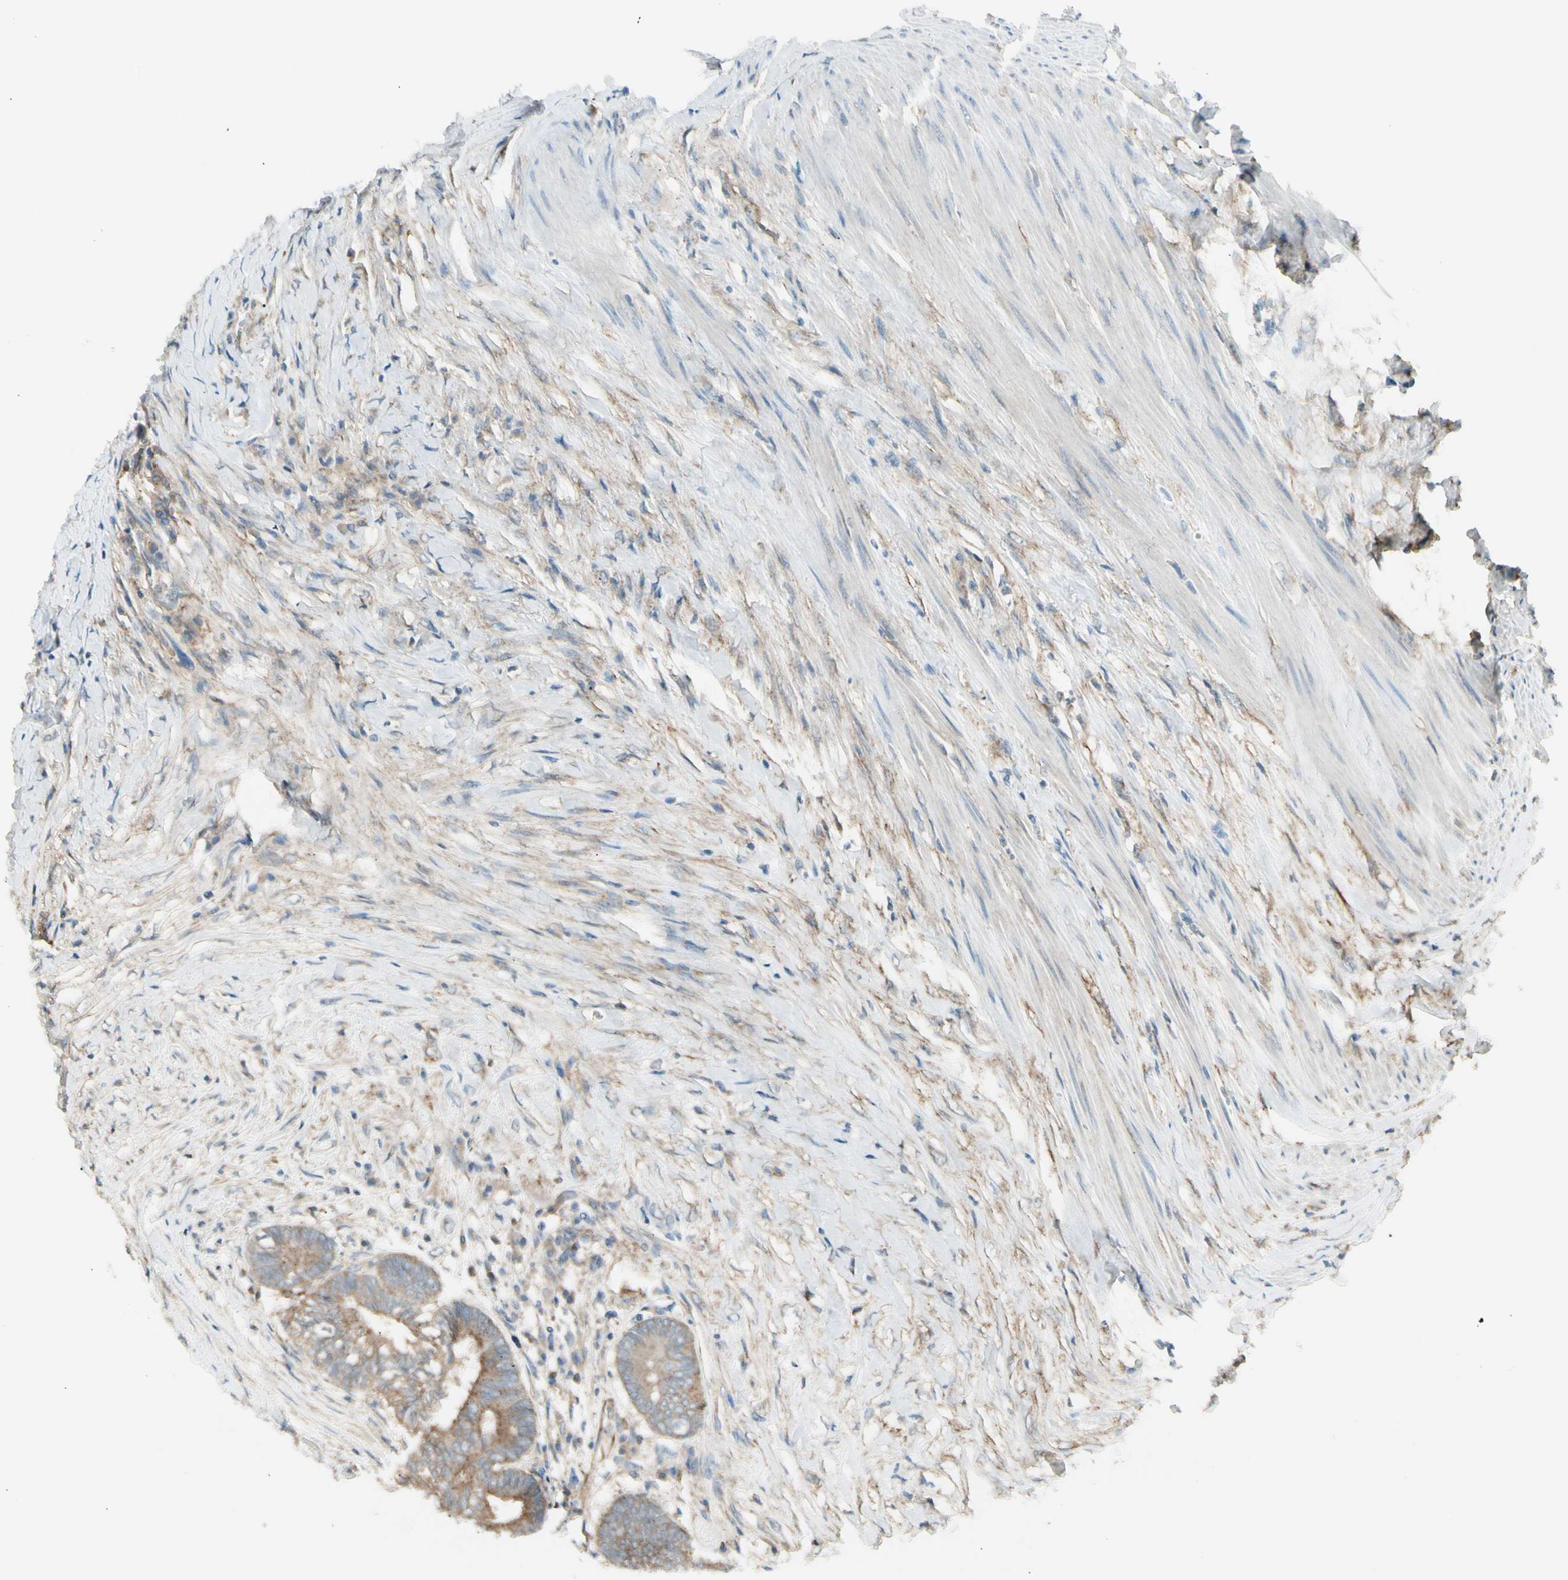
{"staining": {"intensity": "weak", "quantity": ">75%", "location": "cytoplasmic/membranous"}, "tissue": "colorectal cancer", "cell_type": "Tumor cells", "image_type": "cancer", "snomed": [{"axis": "morphology", "description": "Adenocarcinoma, NOS"}, {"axis": "topography", "description": "Rectum"}], "caption": "Immunohistochemical staining of human colorectal adenocarcinoma shows weak cytoplasmic/membranous protein expression in about >75% of tumor cells.", "gene": "AGFG1", "patient": {"sex": "male", "age": 63}}